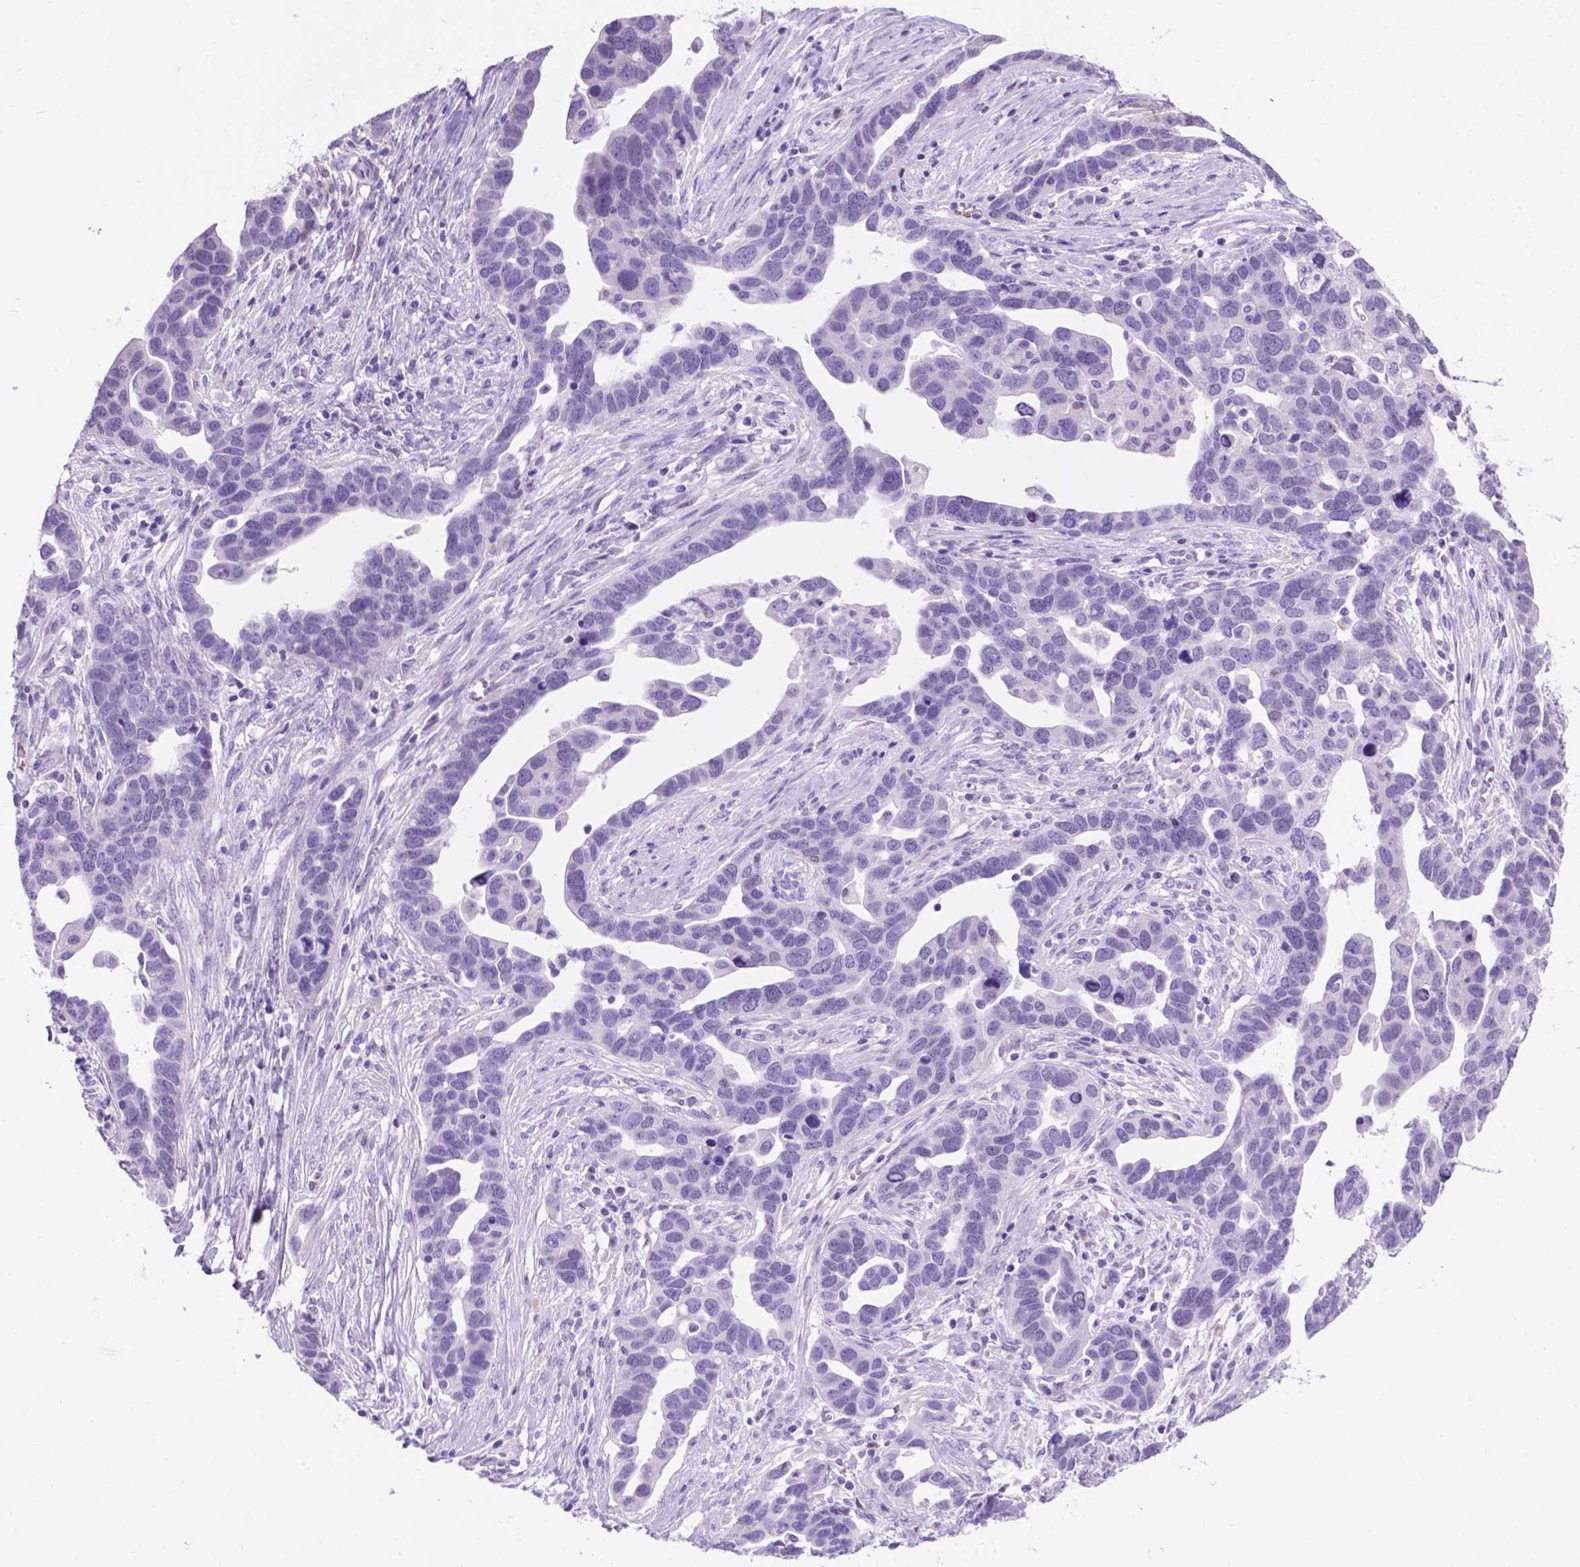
{"staining": {"intensity": "negative", "quantity": "none", "location": "none"}, "tissue": "ovarian cancer", "cell_type": "Tumor cells", "image_type": "cancer", "snomed": [{"axis": "morphology", "description": "Cystadenocarcinoma, serous, NOS"}, {"axis": "topography", "description": "Ovary"}], "caption": "A micrograph of human ovarian cancer is negative for staining in tumor cells.", "gene": "GRIN2B", "patient": {"sex": "female", "age": 54}}